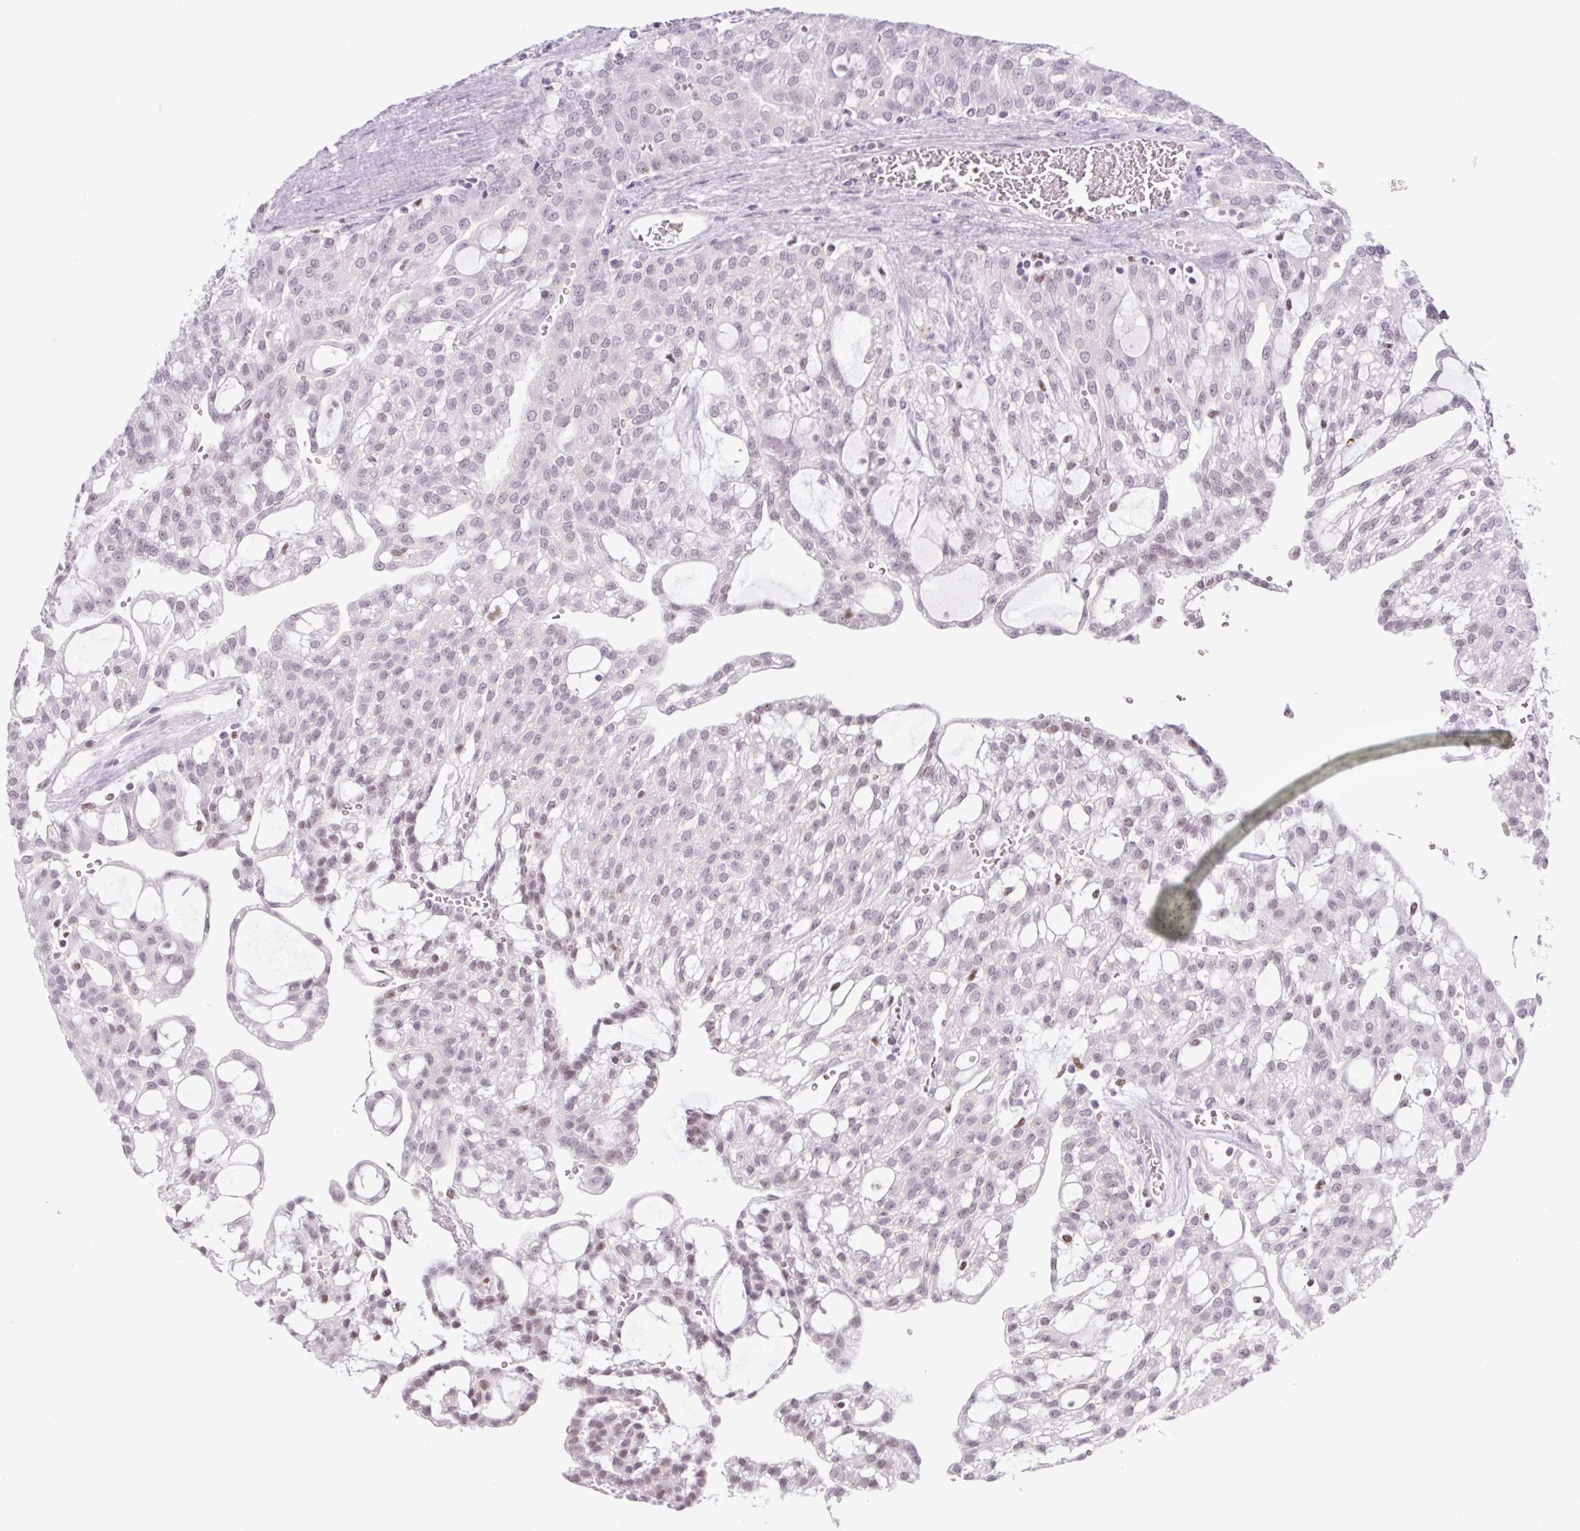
{"staining": {"intensity": "negative", "quantity": "none", "location": "none"}, "tissue": "renal cancer", "cell_type": "Tumor cells", "image_type": "cancer", "snomed": [{"axis": "morphology", "description": "Adenocarcinoma, NOS"}, {"axis": "topography", "description": "Kidney"}], "caption": "Immunohistochemistry (IHC) of human renal cancer (adenocarcinoma) shows no staining in tumor cells.", "gene": "TLE3", "patient": {"sex": "male", "age": 63}}